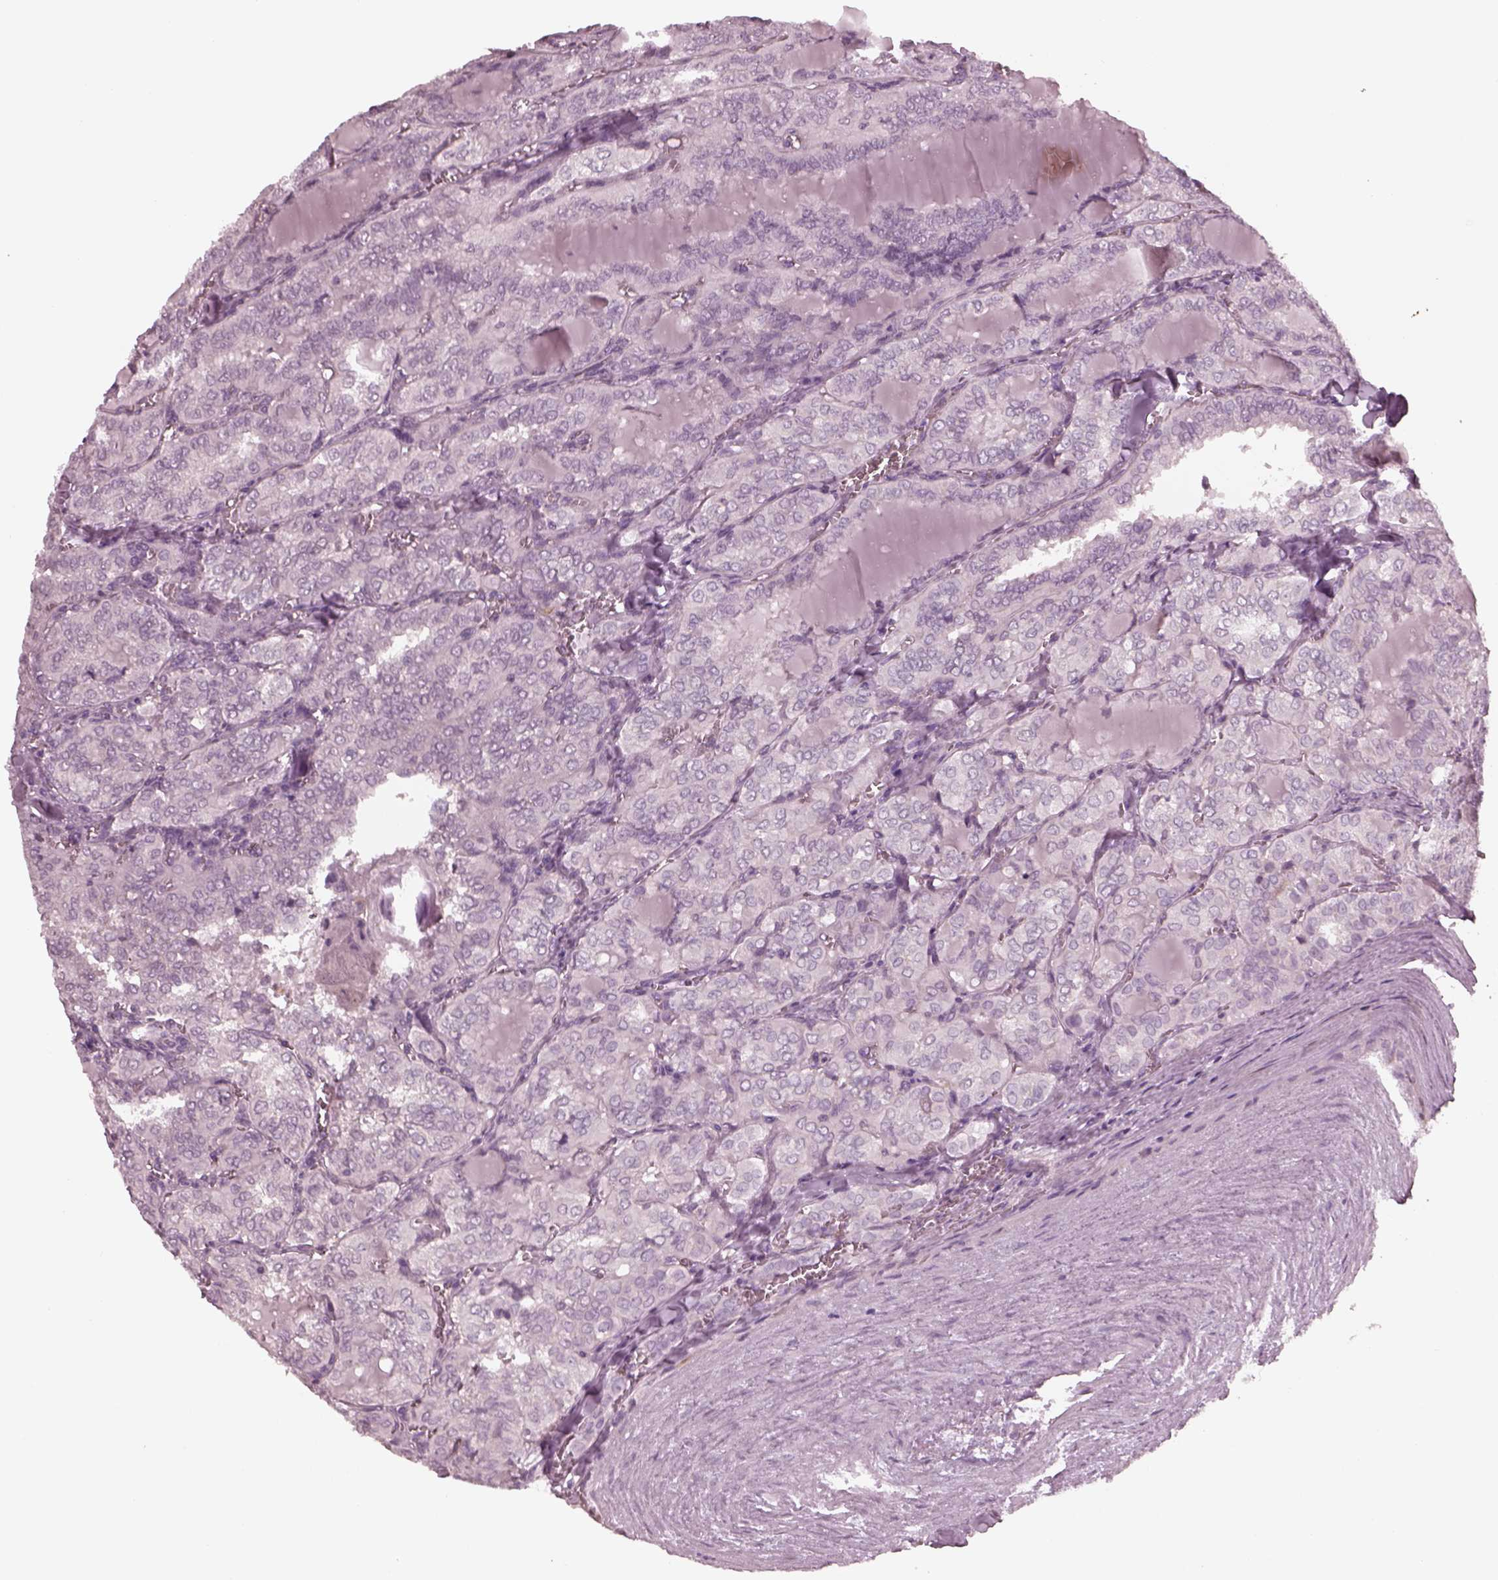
{"staining": {"intensity": "negative", "quantity": "none", "location": "none"}, "tissue": "thyroid cancer", "cell_type": "Tumor cells", "image_type": "cancer", "snomed": [{"axis": "morphology", "description": "Papillary adenocarcinoma, NOS"}, {"axis": "topography", "description": "Thyroid gland"}], "caption": "Immunohistochemical staining of thyroid cancer (papillary adenocarcinoma) demonstrates no significant positivity in tumor cells.", "gene": "YY2", "patient": {"sex": "female", "age": 41}}